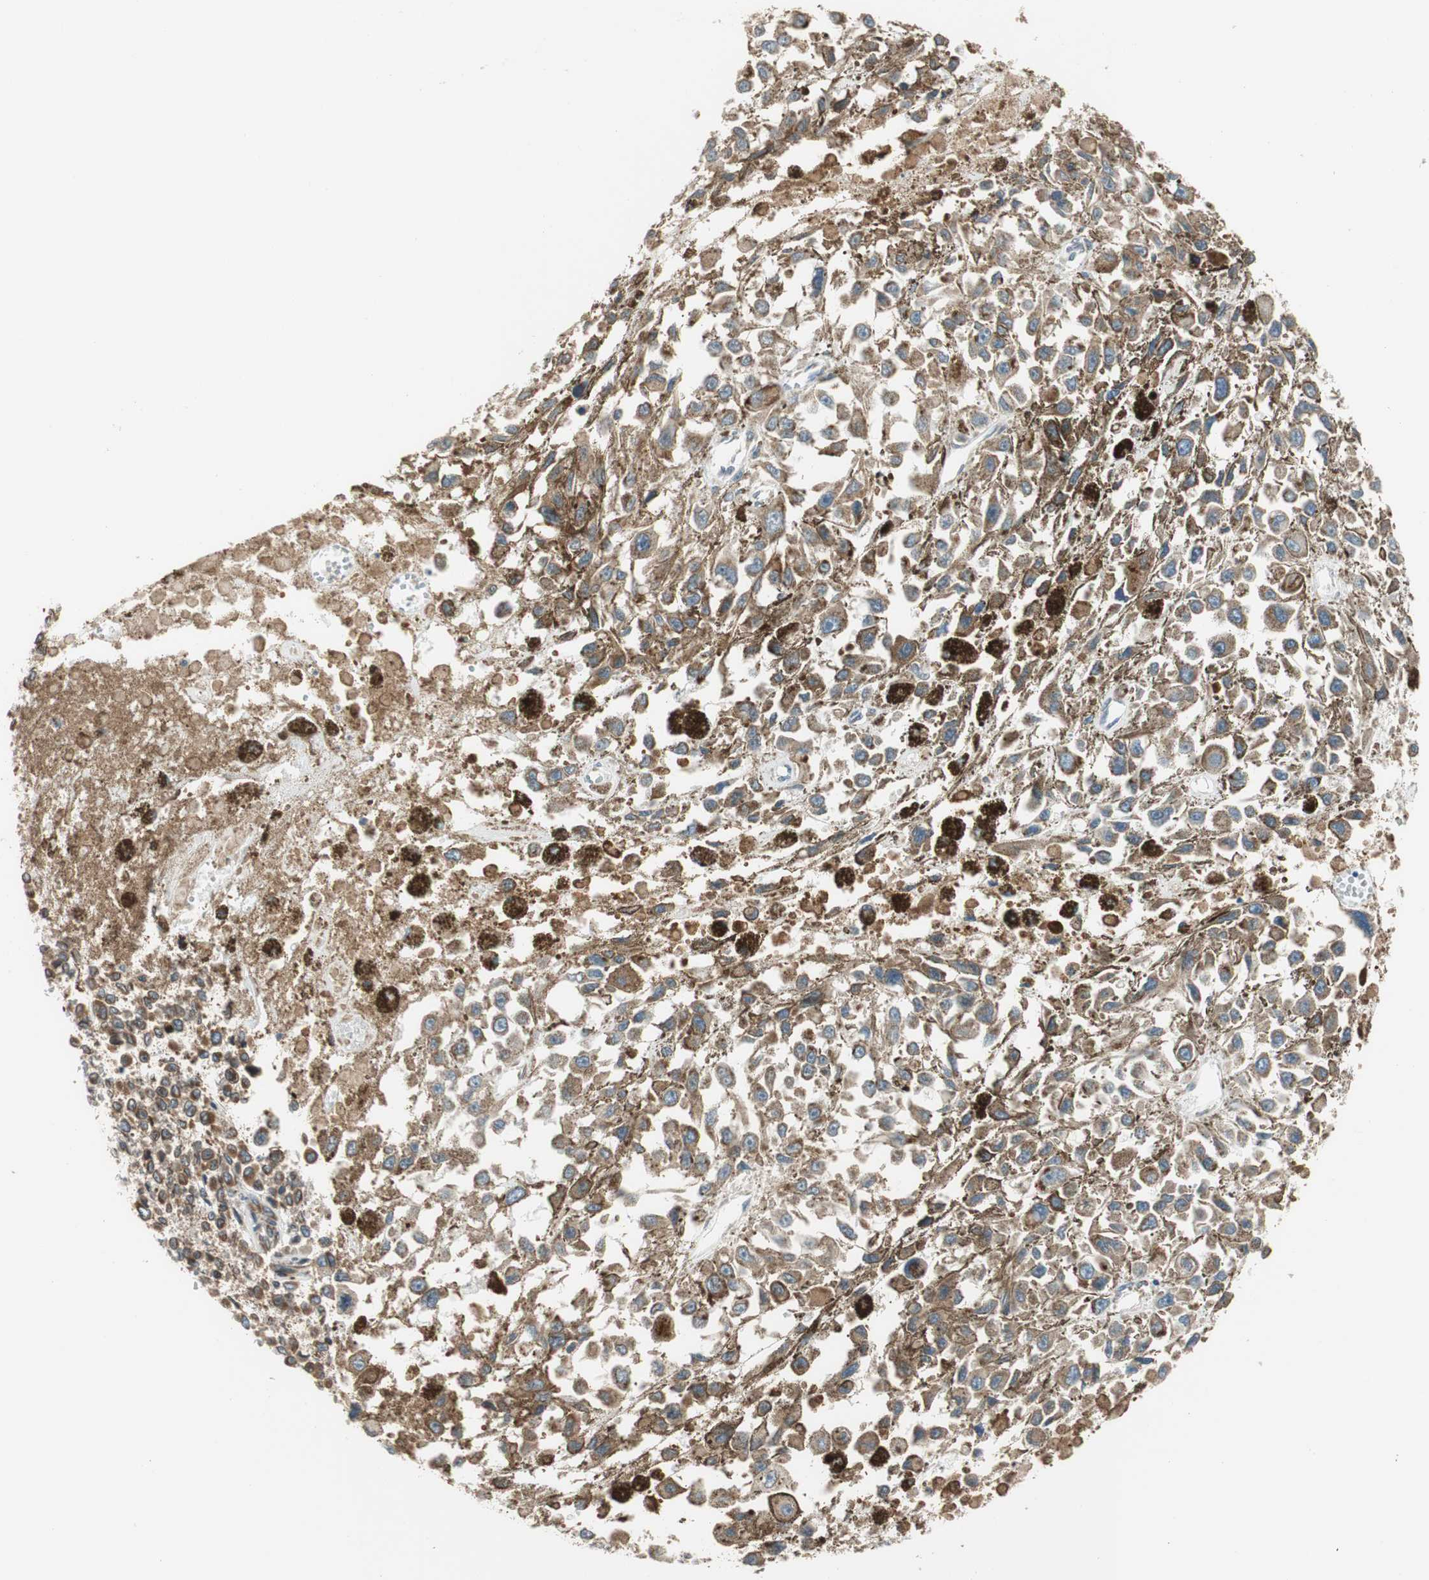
{"staining": {"intensity": "weak", "quantity": "25%-75%", "location": "cytoplasmic/membranous"}, "tissue": "melanoma", "cell_type": "Tumor cells", "image_type": "cancer", "snomed": [{"axis": "morphology", "description": "Malignant melanoma, Metastatic site"}, {"axis": "topography", "description": "Lymph node"}], "caption": "Protein staining of melanoma tissue reveals weak cytoplasmic/membranous staining in approximately 25%-75% of tumor cells.", "gene": "RPN2", "patient": {"sex": "male", "age": 59}}